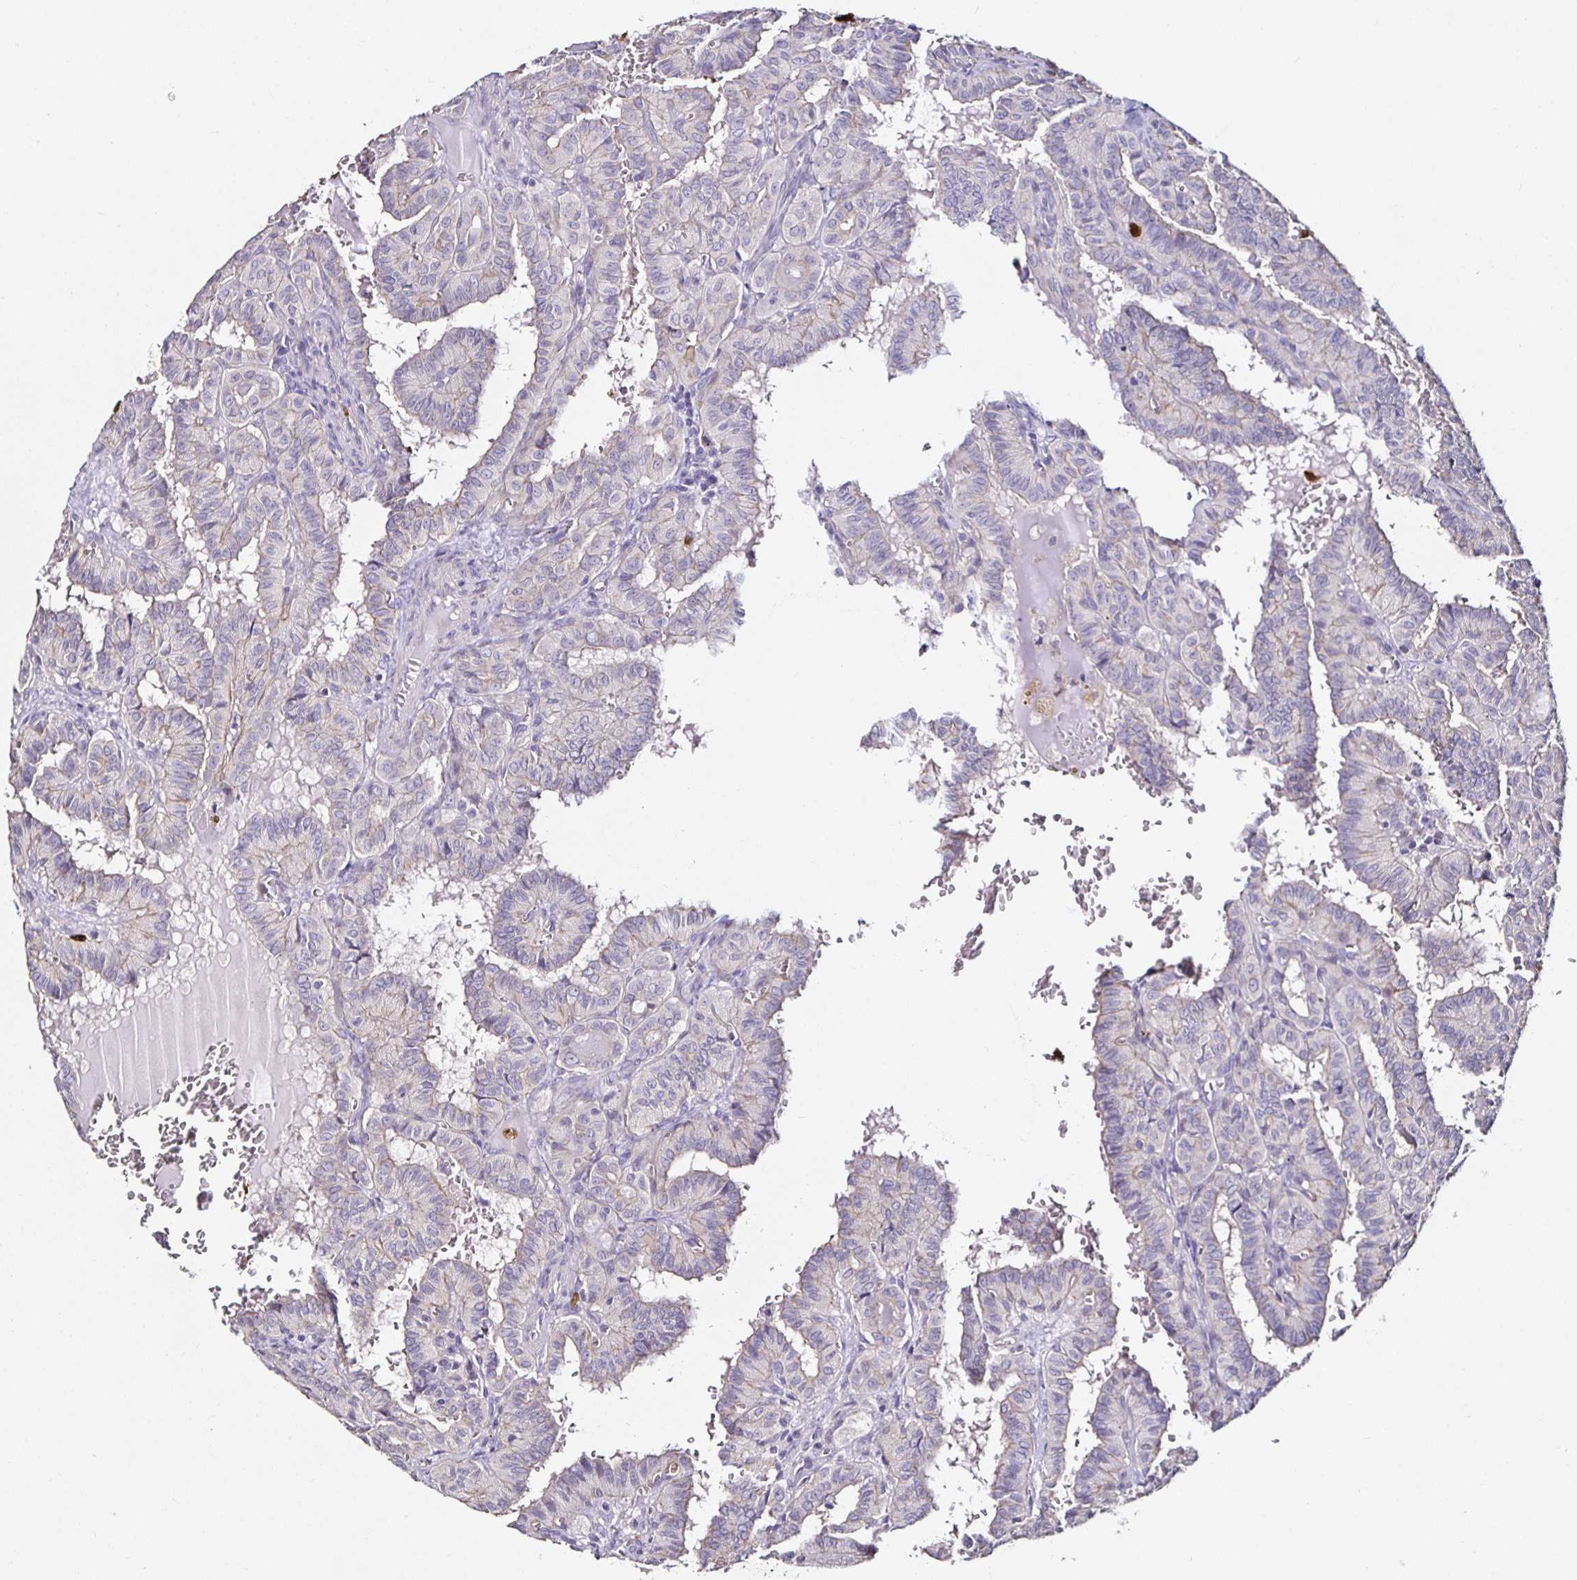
{"staining": {"intensity": "negative", "quantity": "none", "location": "none"}, "tissue": "thyroid cancer", "cell_type": "Tumor cells", "image_type": "cancer", "snomed": [{"axis": "morphology", "description": "Papillary adenocarcinoma, NOS"}, {"axis": "topography", "description": "Thyroid gland"}], "caption": "Immunohistochemistry image of human papillary adenocarcinoma (thyroid) stained for a protein (brown), which shows no positivity in tumor cells.", "gene": "TLR4", "patient": {"sex": "female", "age": 21}}